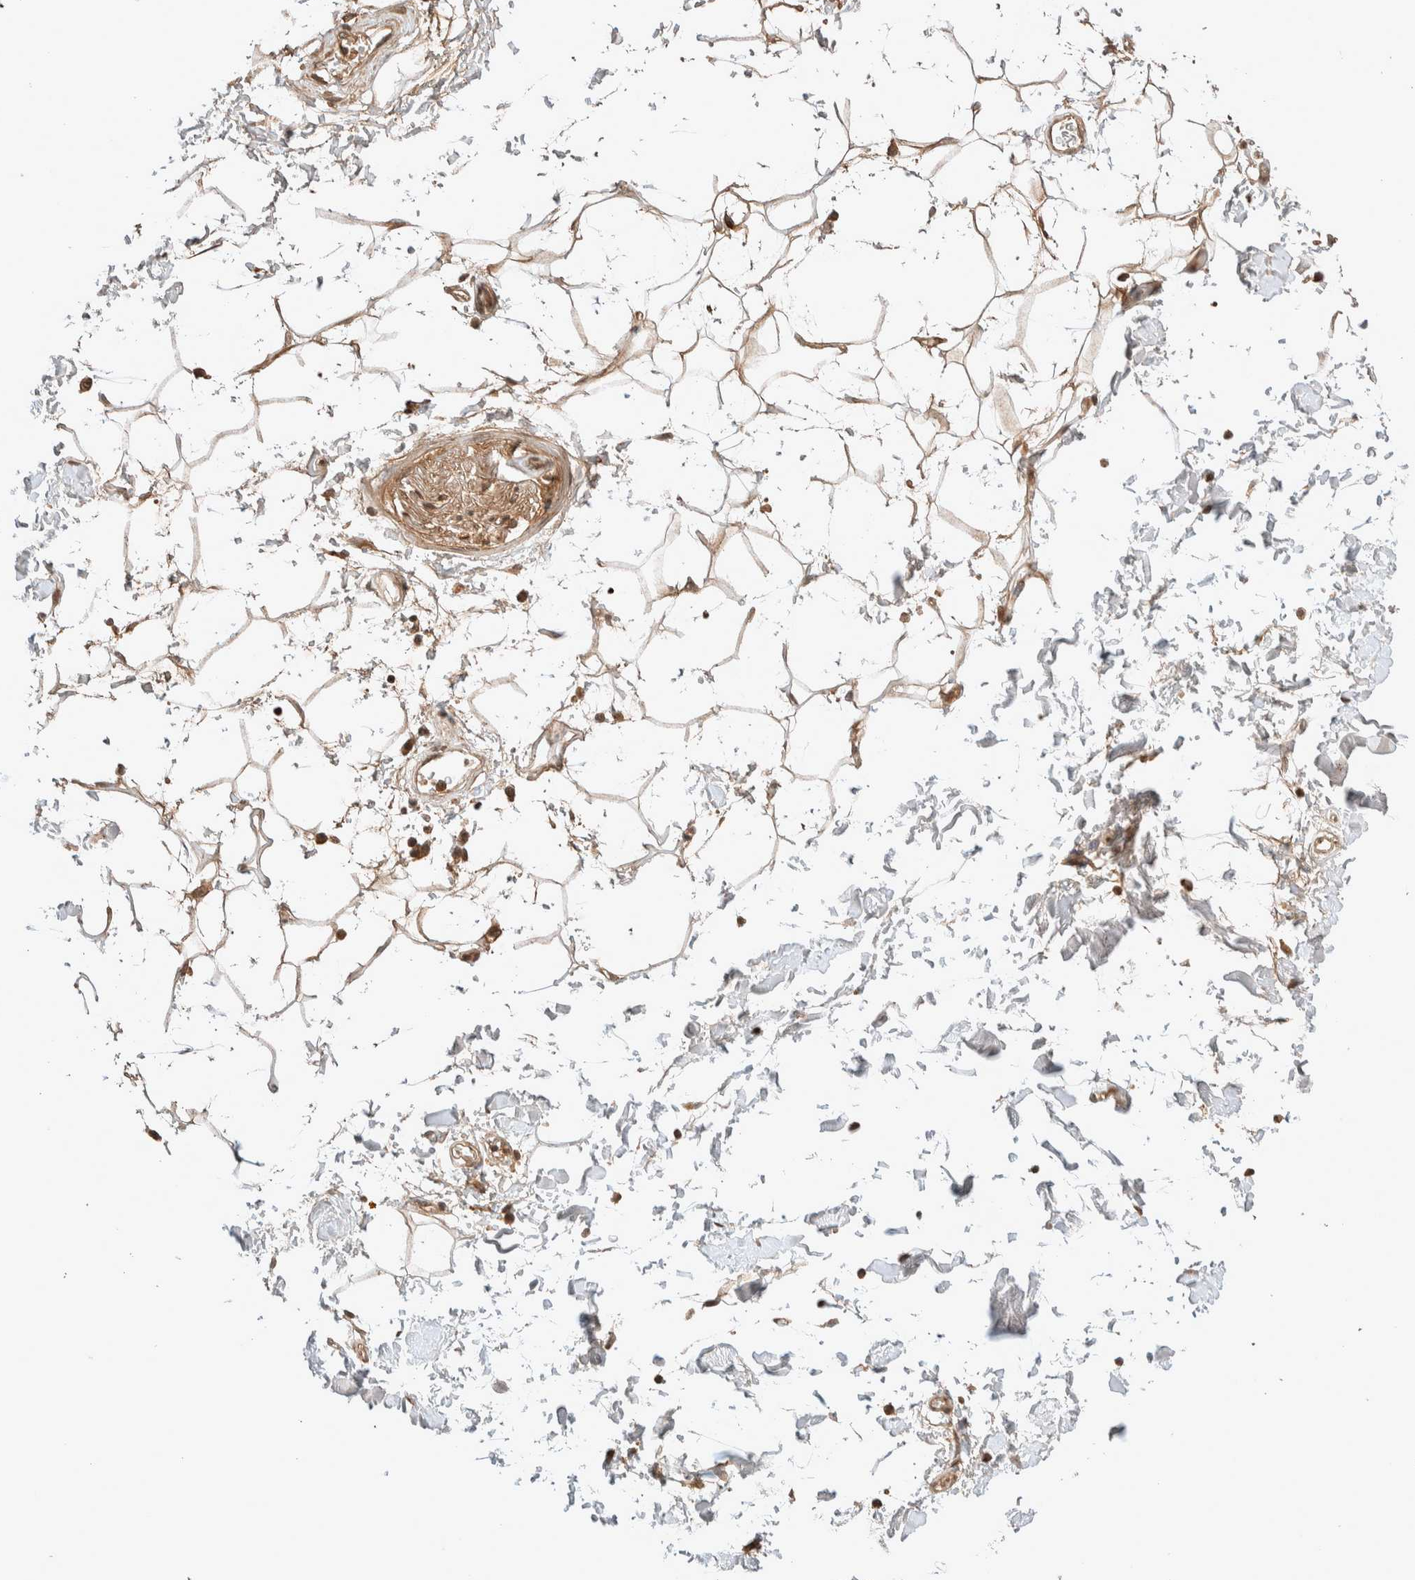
{"staining": {"intensity": "moderate", "quantity": ">75%", "location": "cytoplasmic/membranous,nuclear"}, "tissue": "adipose tissue", "cell_type": "Adipocytes", "image_type": "normal", "snomed": [{"axis": "morphology", "description": "Normal tissue, NOS"}, {"axis": "topography", "description": "Soft tissue"}], "caption": "The photomicrograph shows immunohistochemical staining of benign adipose tissue. There is moderate cytoplasmic/membranous,nuclear expression is identified in approximately >75% of adipocytes. Immunohistochemistry stains the protein in brown and the nuclei are stained blue.", "gene": "THRA", "patient": {"sex": "male", "age": 72}}